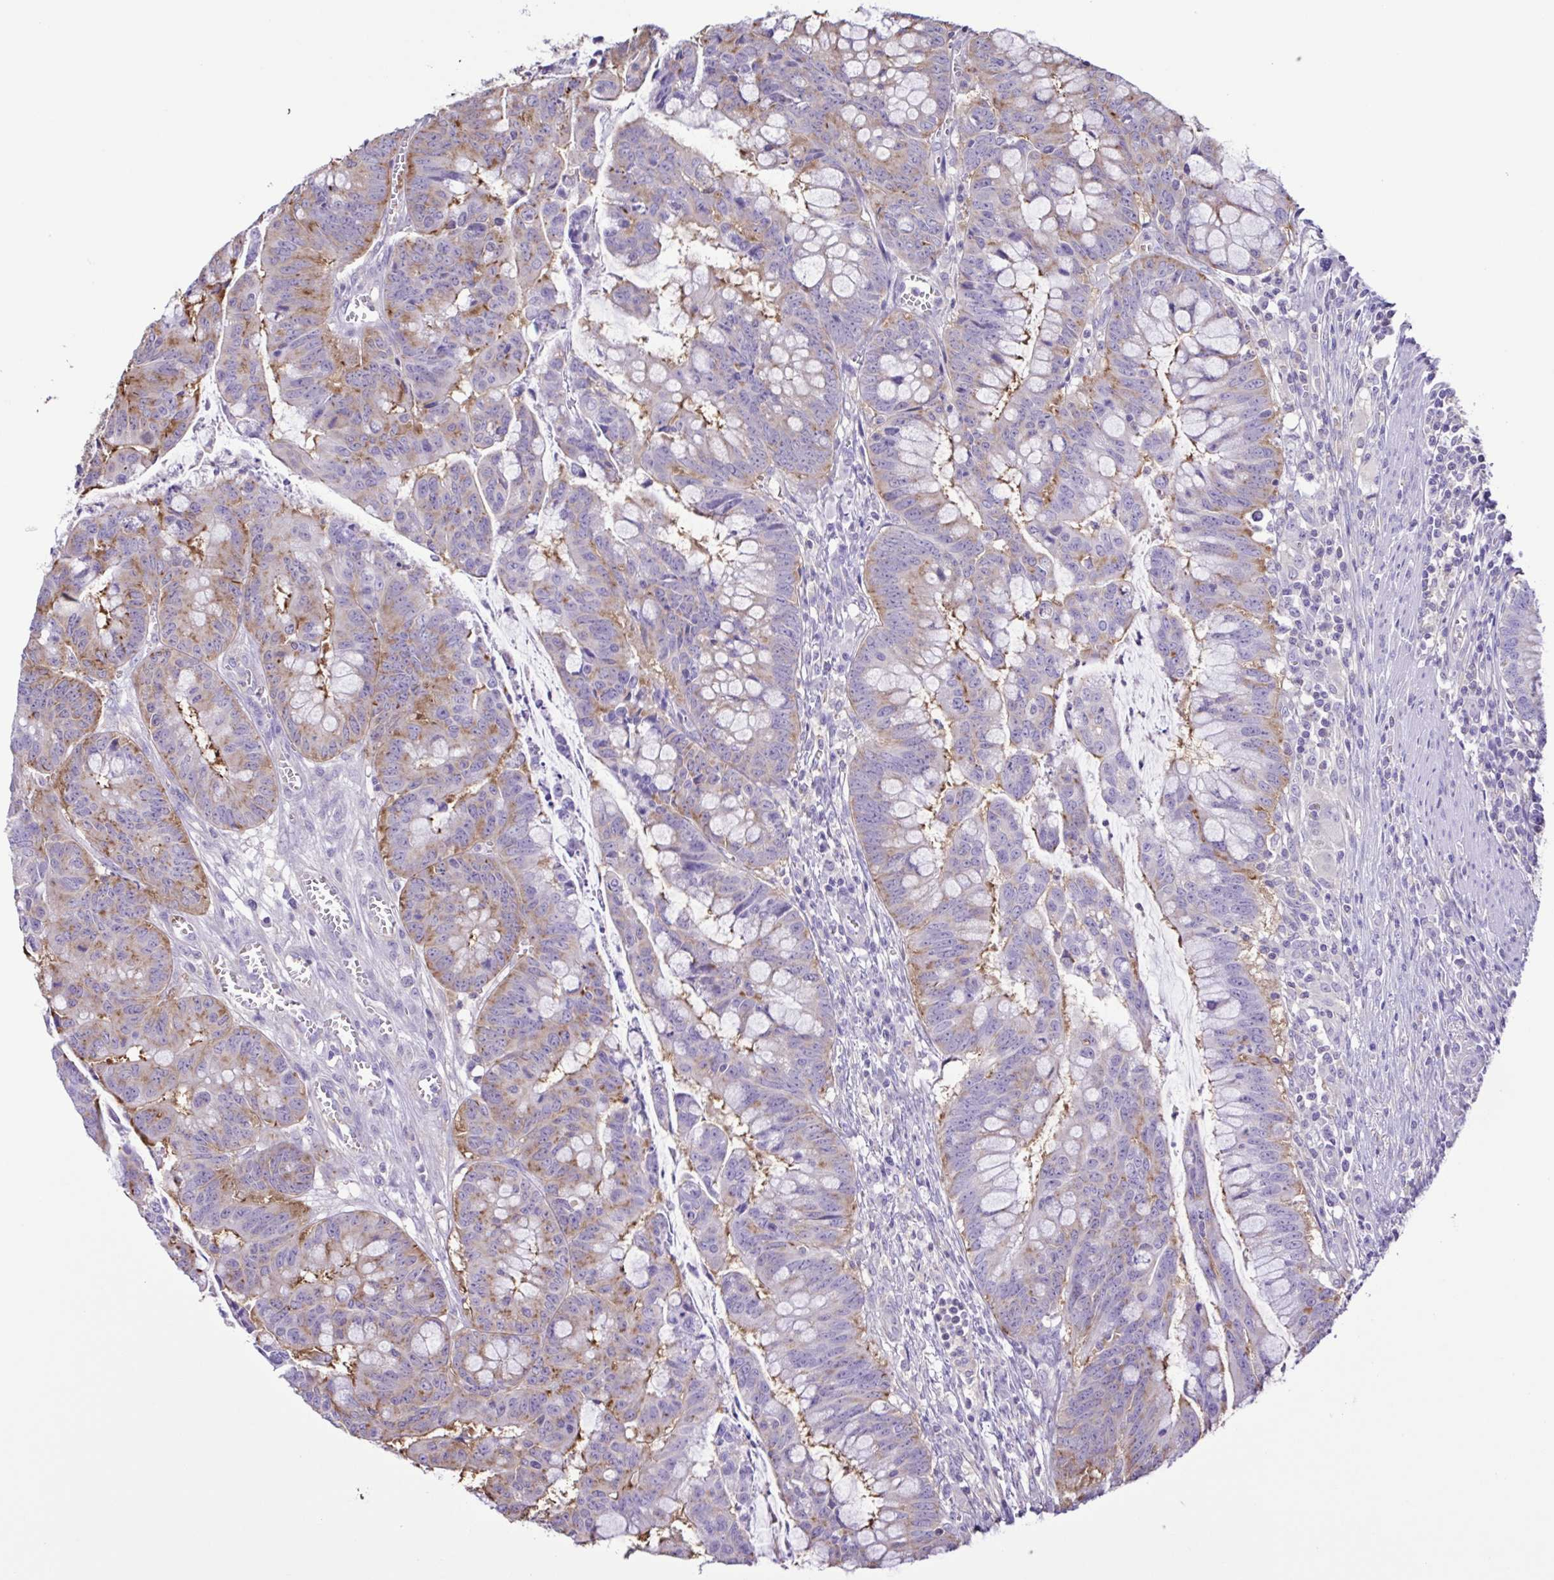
{"staining": {"intensity": "moderate", "quantity": "25%-75%", "location": "cytoplasmic/membranous"}, "tissue": "colorectal cancer", "cell_type": "Tumor cells", "image_type": "cancer", "snomed": [{"axis": "morphology", "description": "Adenocarcinoma, NOS"}, {"axis": "topography", "description": "Colon"}], "caption": "Moderate cytoplasmic/membranous staining is present in about 25%-75% of tumor cells in colorectal adenocarcinoma.", "gene": "CYP17A1", "patient": {"sex": "male", "age": 62}}